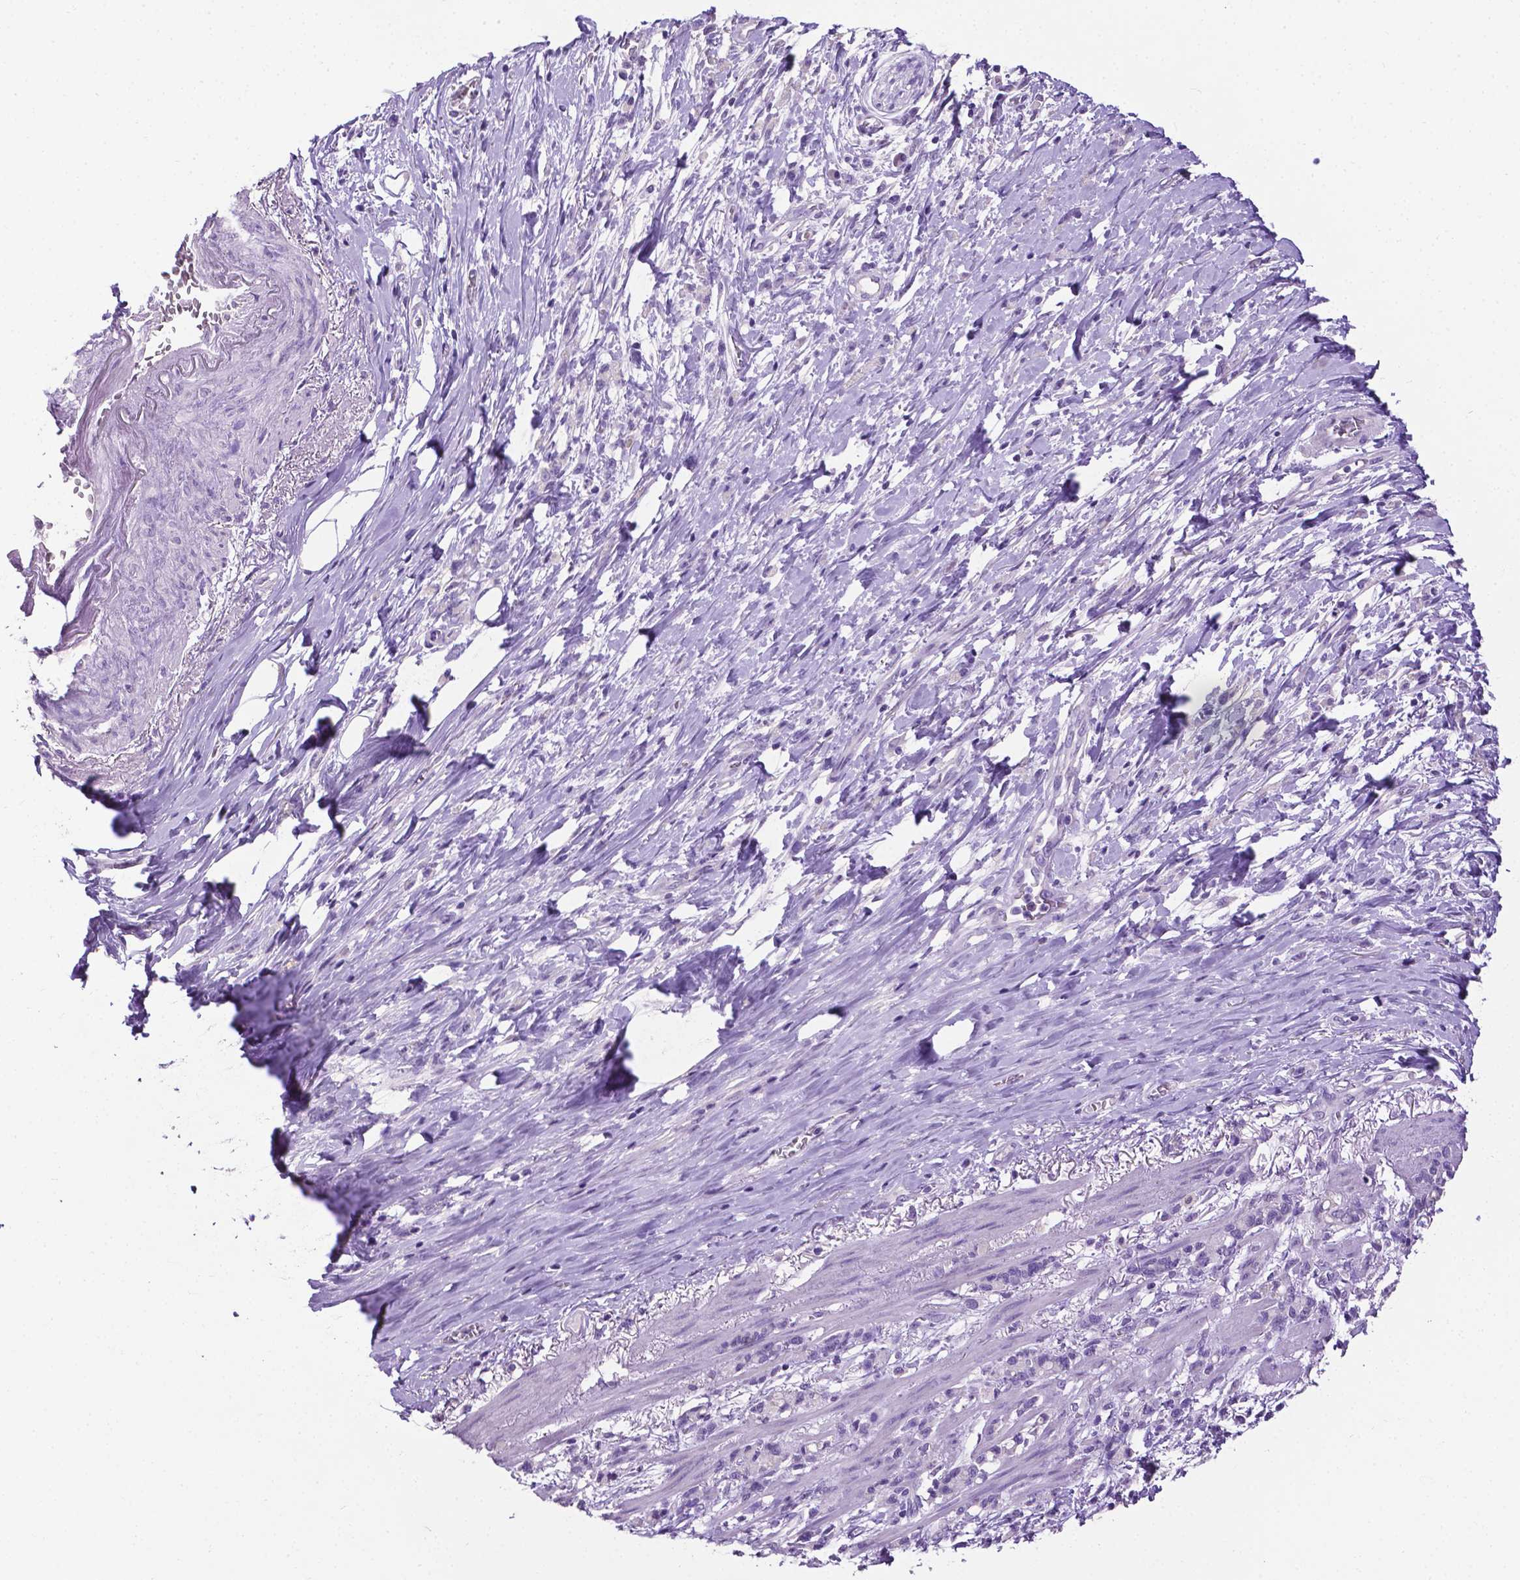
{"staining": {"intensity": "negative", "quantity": "none", "location": "none"}, "tissue": "stomach cancer", "cell_type": "Tumor cells", "image_type": "cancer", "snomed": [{"axis": "morphology", "description": "Adenocarcinoma, NOS"}, {"axis": "topography", "description": "Stomach"}], "caption": "A micrograph of stomach adenocarcinoma stained for a protein displays no brown staining in tumor cells.", "gene": "TACSTD2", "patient": {"sex": "female", "age": 84}}